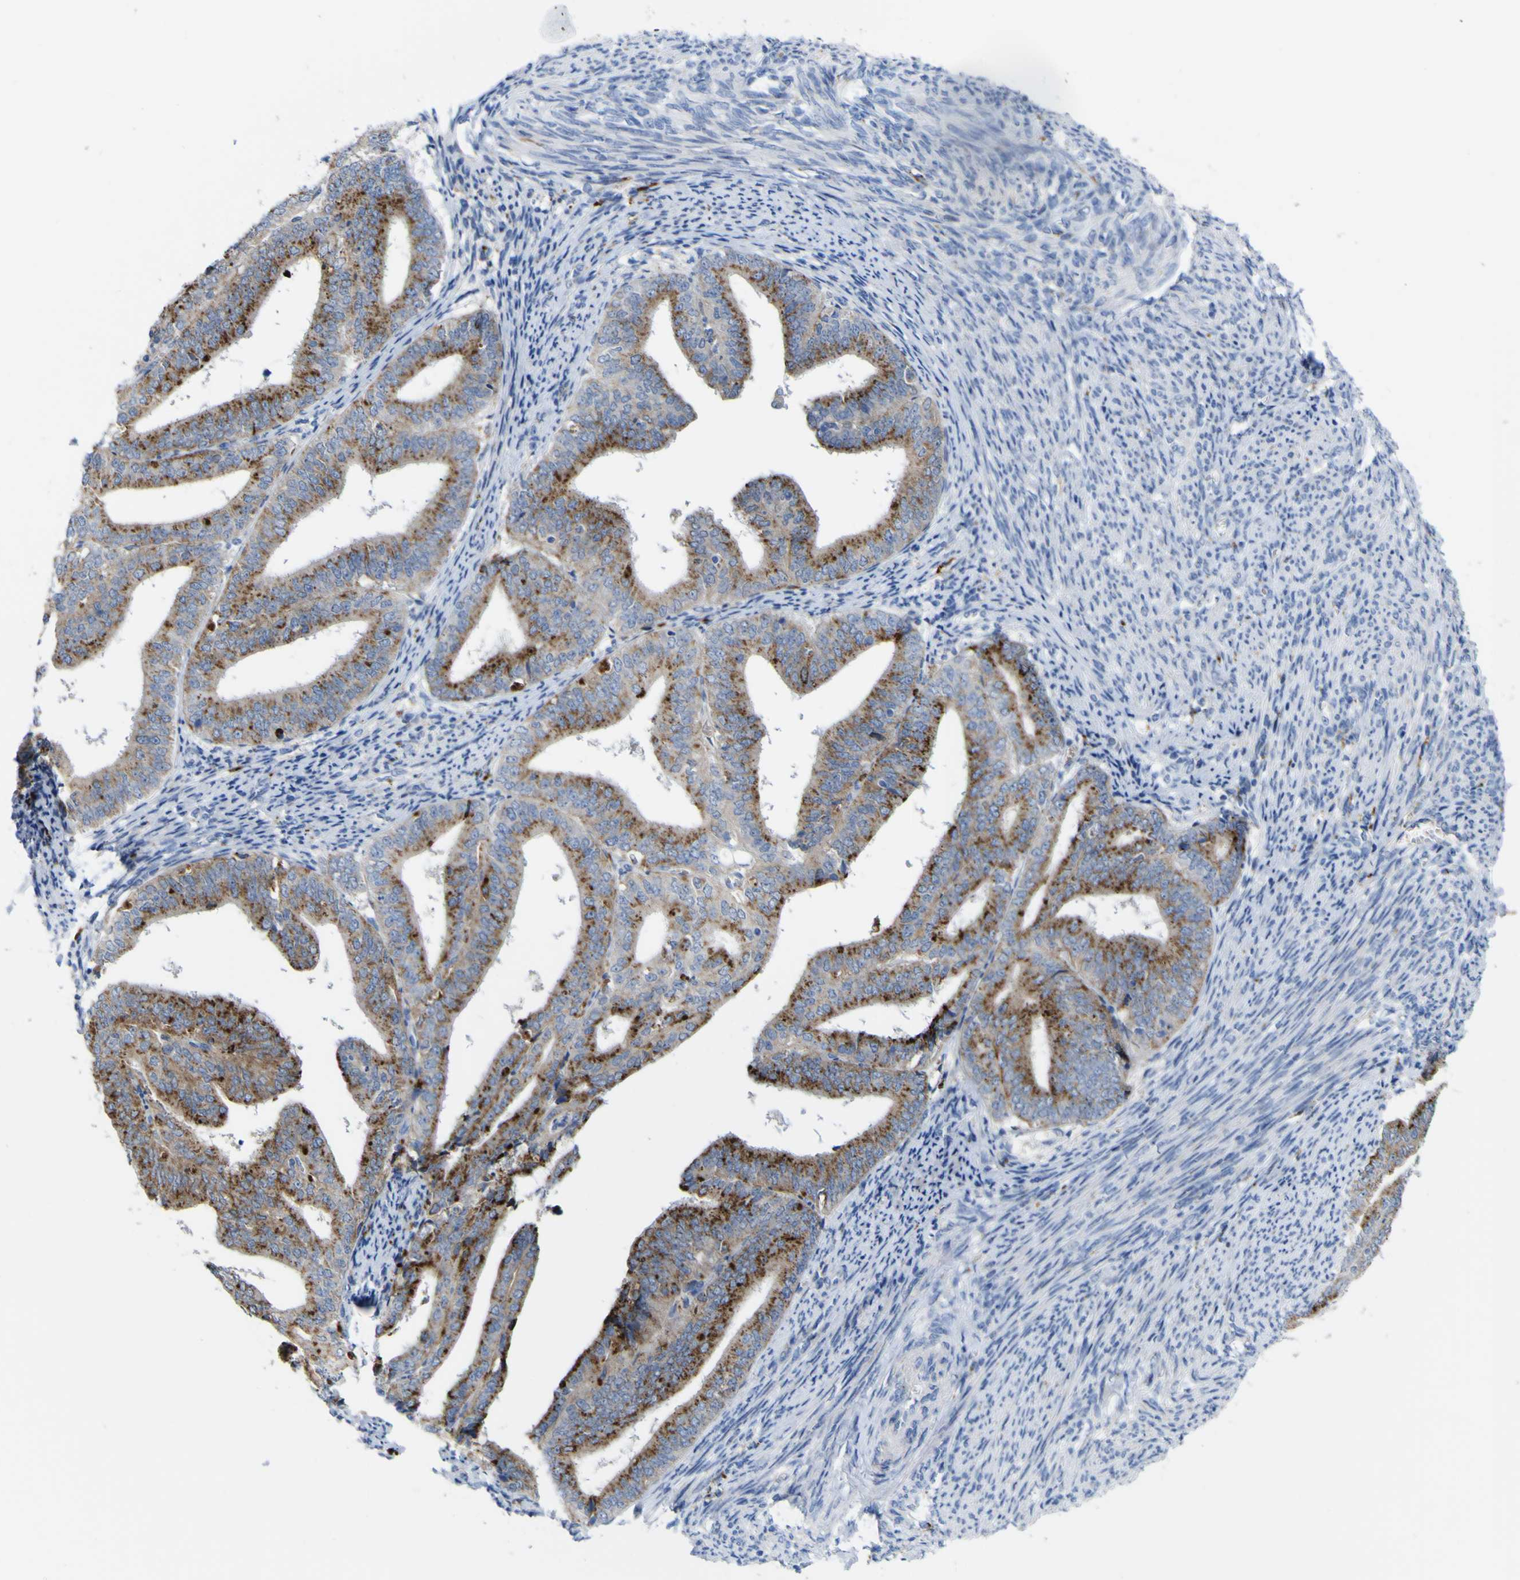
{"staining": {"intensity": "moderate", "quantity": ">75%", "location": "cytoplasmic/membranous"}, "tissue": "endometrial cancer", "cell_type": "Tumor cells", "image_type": "cancer", "snomed": [{"axis": "morphology", "description": "Adenocarcinoma, NOS"}, {"axis": "topography", "description": "Endometrium"}], "caption": "There is medium levels of moderate cytoplasmic/membranous staining in tumor cells of endometrial adenocarcinoma, as demonstrated by immunohistochemical staining (brown color).", "gene": "PTPRF", "patient": {"sex": "female", "age": 63}}